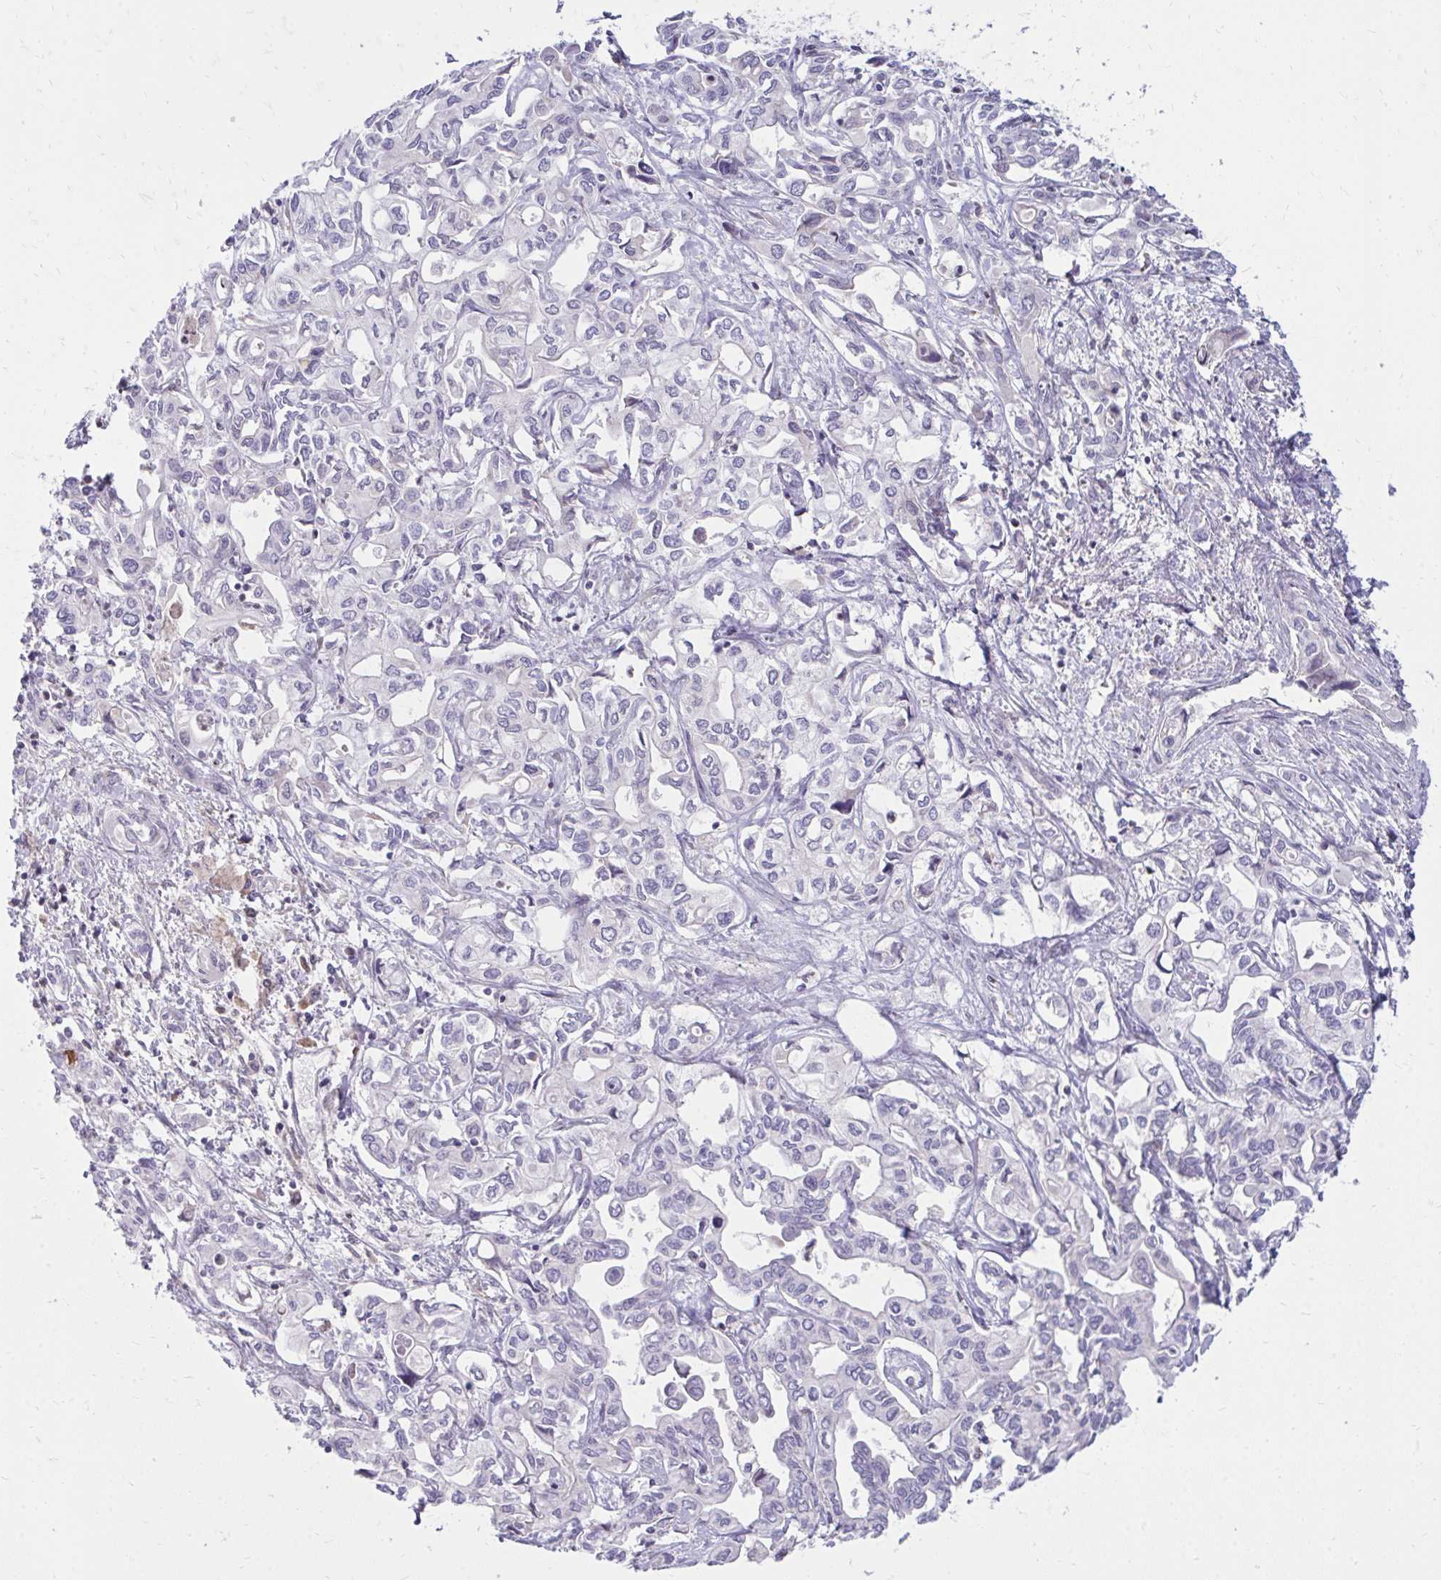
{"staining": {"intensity": "negative", "quantity": "none", "location": "none"}, "tissue": "liver cancer", "cell_type": "Tumor cells", "image_type": "cancer", "snomed": [{"axis": "morphology", "description": "Cholangiocarcinoma"}, {"axis": "topography", "description": "Liver"}], "caption": "Immunohistochemical staining of human liver cholangiocarcinoma shows no significant positivity in tumor cells.", "gene": "ASAP1", "patient": {"sex": "female", "age": 64}}